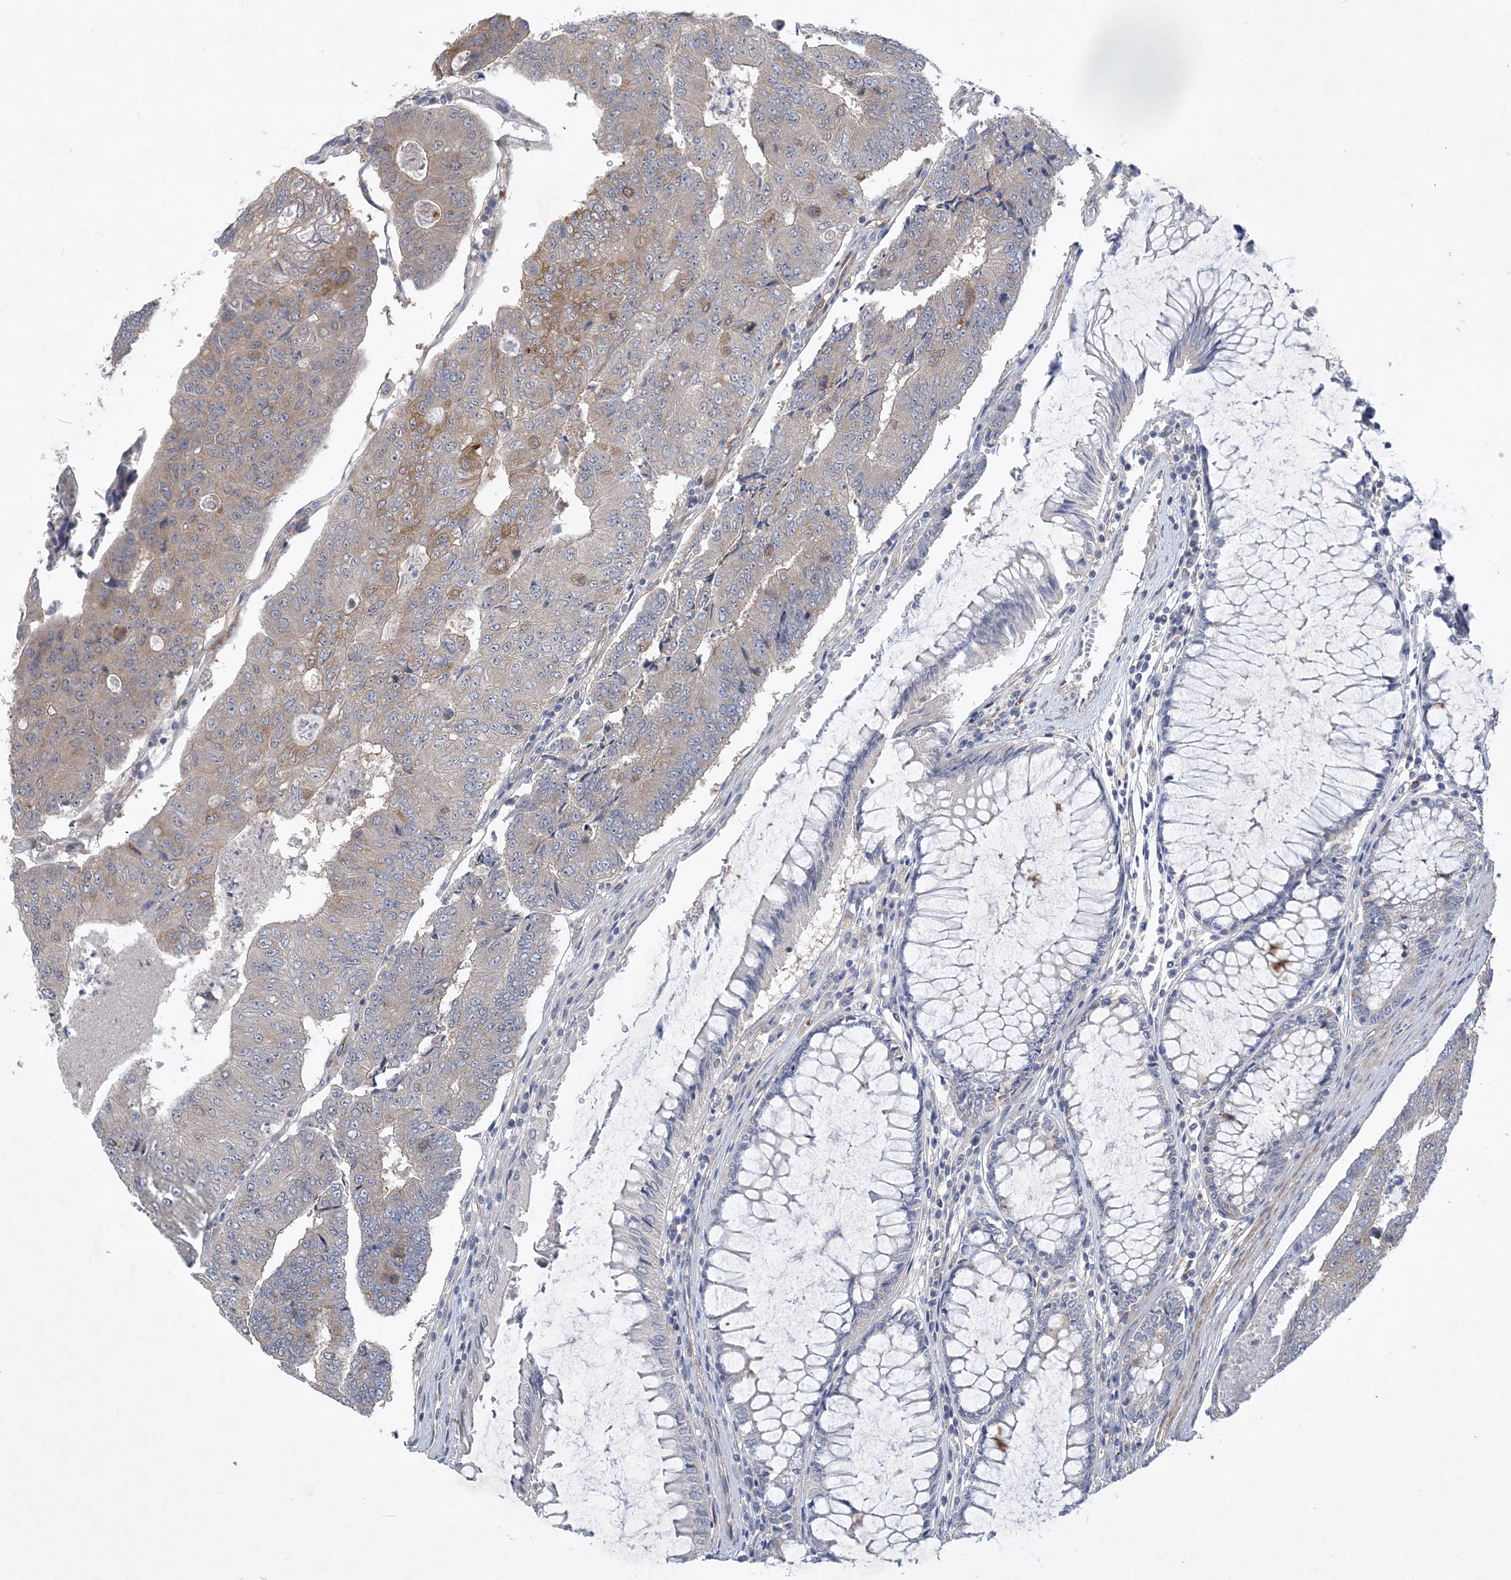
{"staining": {"intensity": "moderate", "quantity": "<25%", "location": "cytoplasmic/membranous"}, "tissue": "colorectal cancer", "cell_type": "Tumor cells", "image_type": "cancer", "snomed": [{"axis": "morphology", "description": "Adenocarcinoma, NOS"}, {"axis": "topography", "description": "Colon"}], "caption": "Approximately <25% of tumor cells in human colorectal adenocarcinoma reveal moderate cytoplasmic/membranous protein staining as visualized by brown immunohistochemical staining.", "gene": "MAP4K5", "patient": {"sex": "female", "age": 67}}